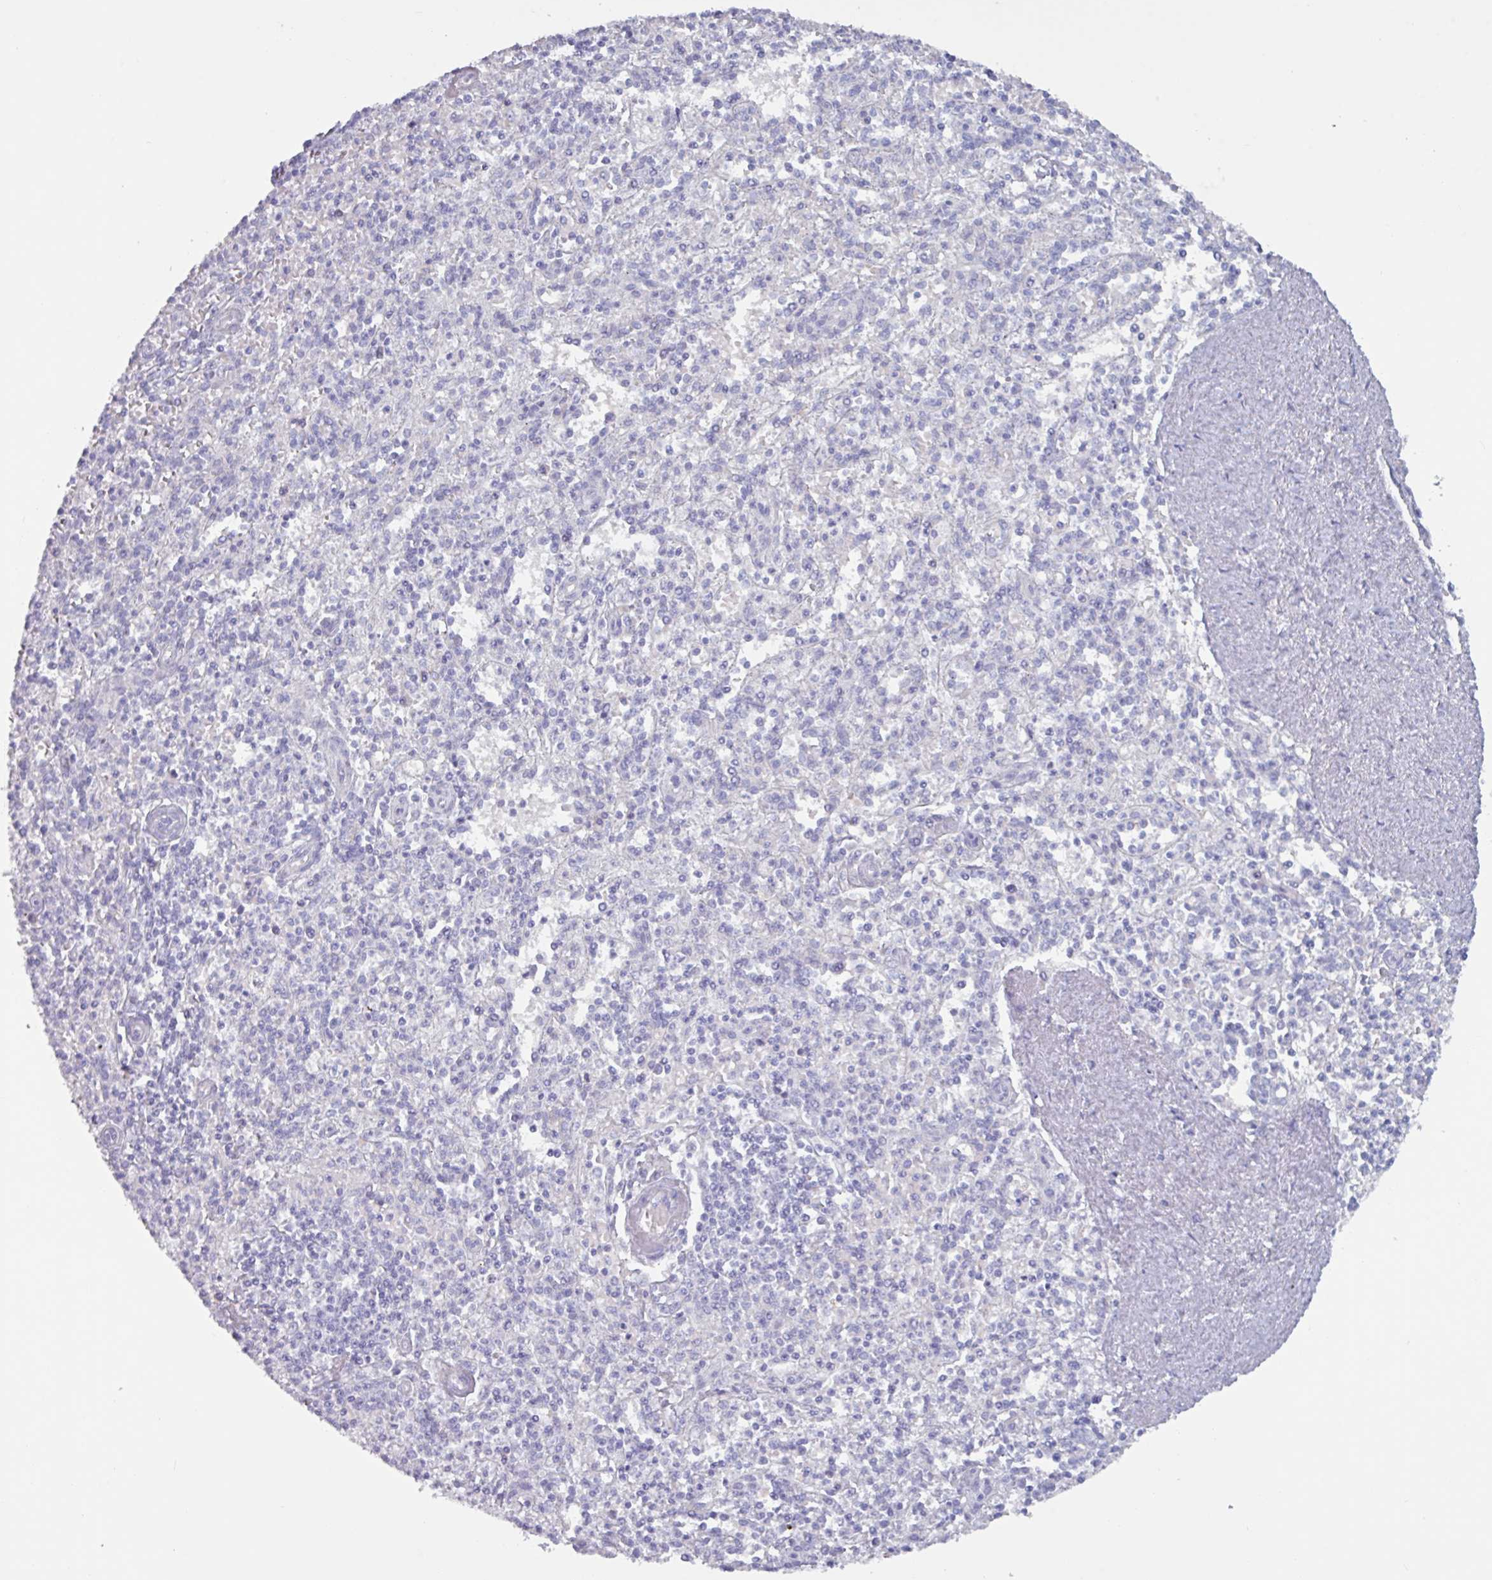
{"staining": {"intensity": "negative", "quantity": "none", "location": "none"}, "tissue": "spleen", "cell_type": "Cells in red pulp", "image_type": "normal", "snomed": [{"axis": "morphology", "description": "Normal tissue, NOS"}, {"axis": "topography", "description": "Spleen"}], "caption": "Image shows no significant protein positivity in cells in red pulp of benign spleen. The staining is performed using DAB brown chromogen with nuclei counter-stained in using hematoxylin.", "gene": "OR2T10", "patient": {"sex": "female", "age": 70}}